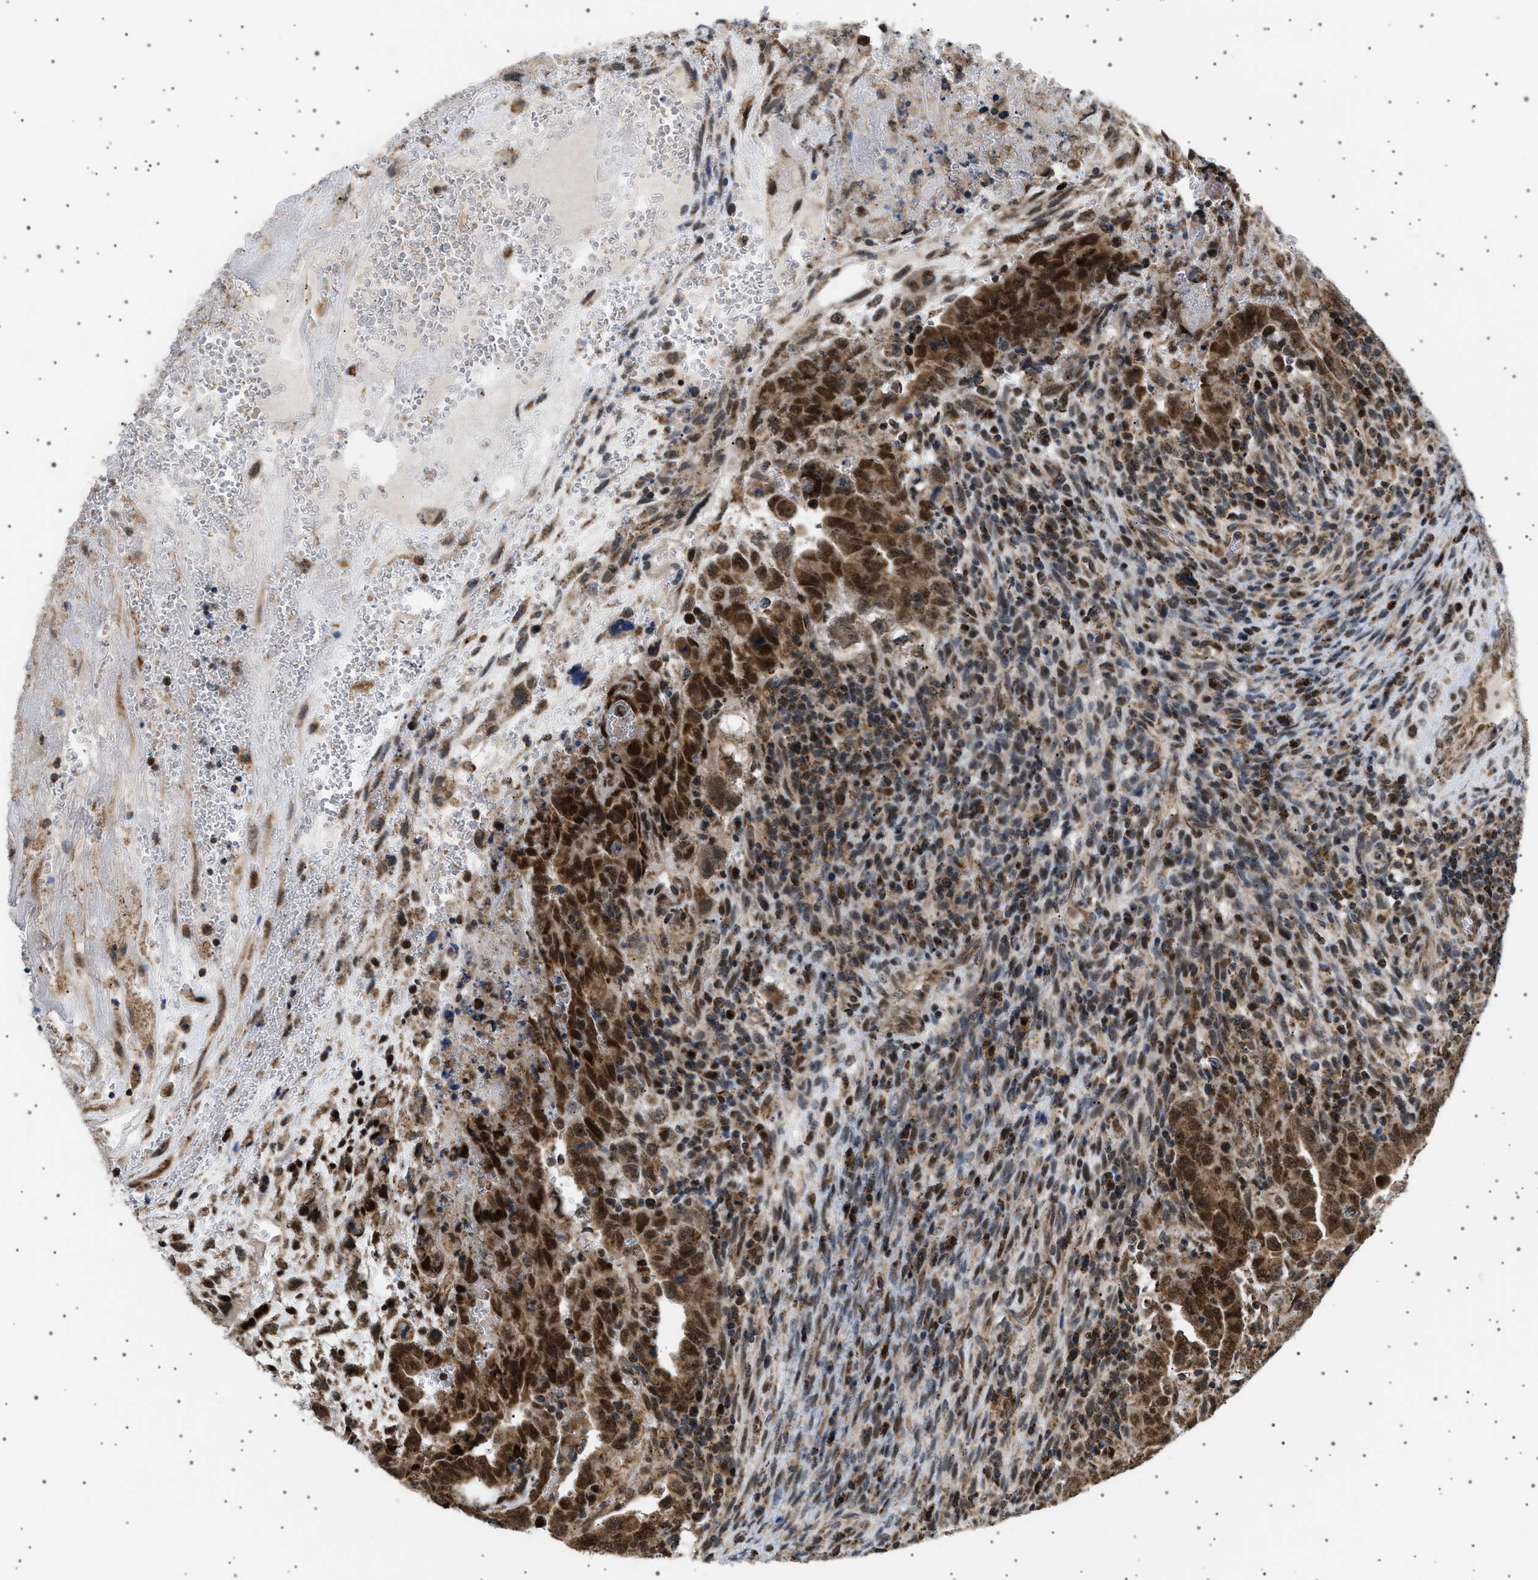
{"staining": {"intensity": "strong", "quantity": ">75%", "location": "cytoplasmic/membranous,nuclear"}, "tissue": "testis cancer", "cell_type": "Tumor cells", "image_type": "cancer", "snomed": [{"axis": "morphology", "description": "Carcinoma, Embryonal, NOS"}, {"axis": "topography", "description": "Testis"}], "caption": "Testis cancer (embryonal carcinoma) stained with a brown dye reveals strong cytoplasmic/membranous and nuclear positive staining in approximately >75% of tumor cells.", "gene": "MELK", "patient": {"sex": "male", "age": 28}}